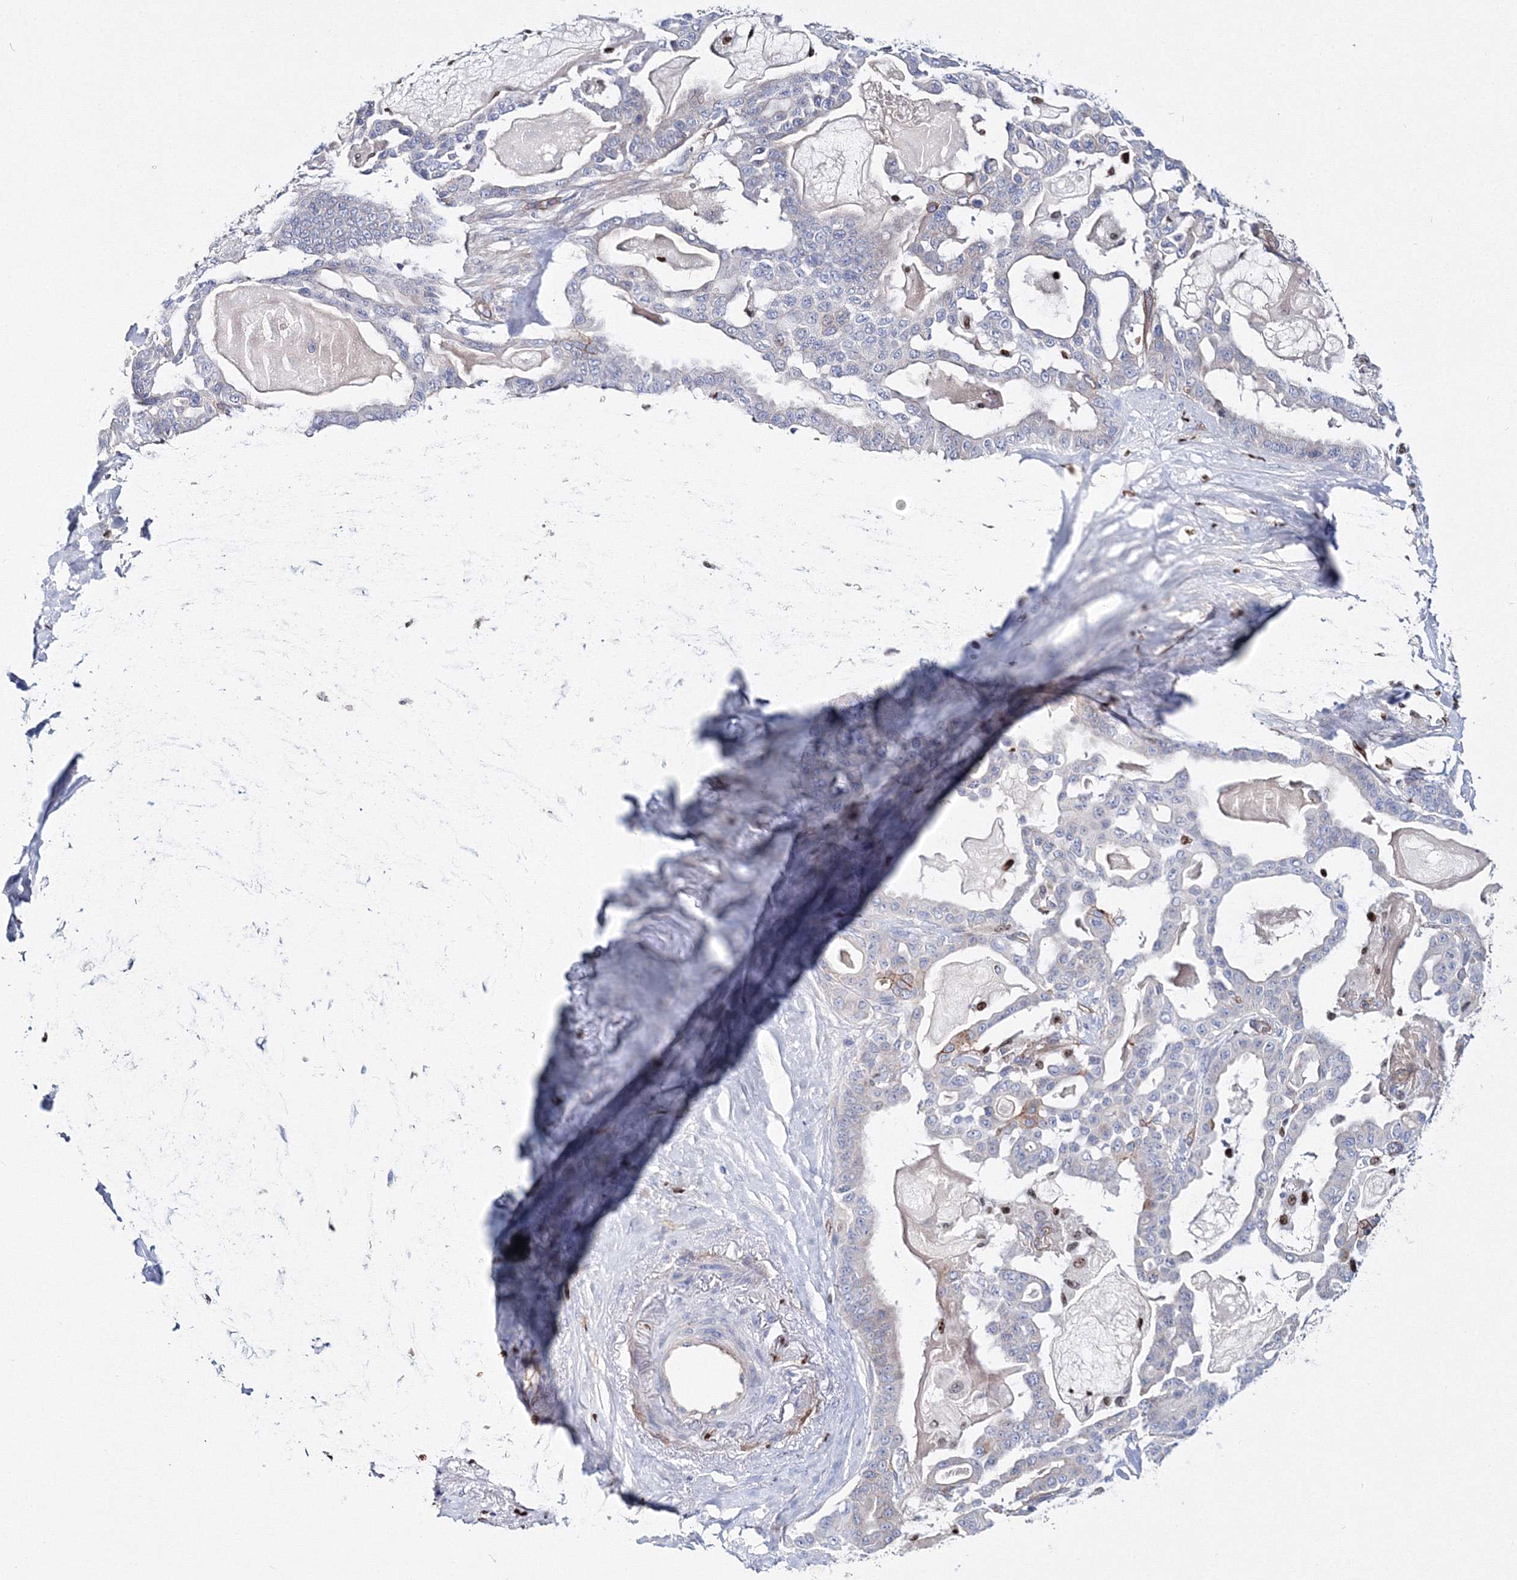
{"staining": {"intensity": "negative", "quantity": "none", "location": "none"}, "tissue": "pancreatic cancer", "cell_type": "Tumor cells", "image_type": "cancer", "snomed": [{"axis": "morphology", "description": "Adenocarcinoma, NOS"}, {"axis": "topography", "description": "Pancreas"}], "caption": "An IHC histopathology image of pancreatic cancer (adenocarcinoma) is shown. There is no staining in tumor cells of pancreatic cancer (adenocarcinoma).", "gene": "C11orf52", "patient": {"sex": "male", "age": 63}}